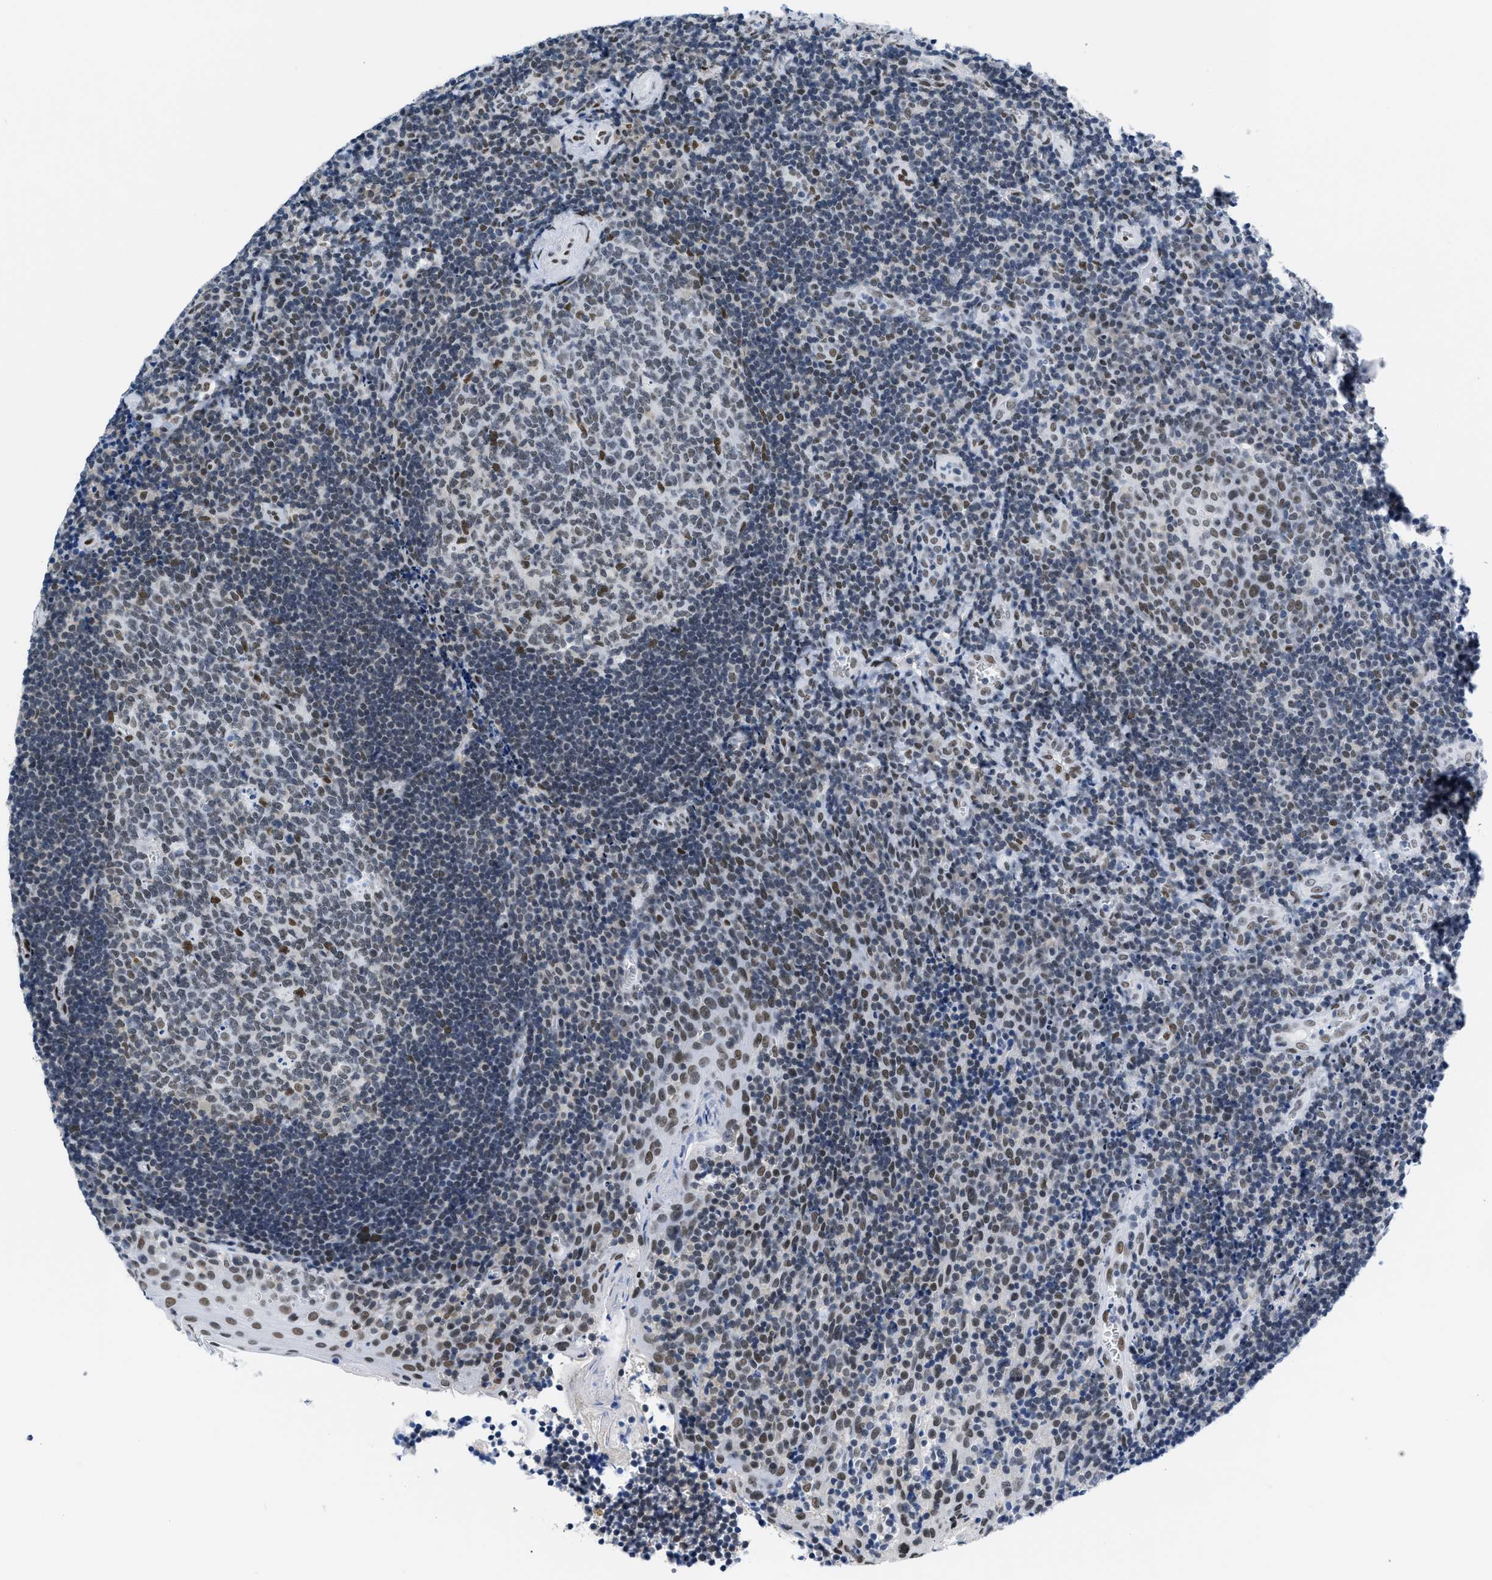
{"staining": {"intensity": "moderate", "quantity": "<25%", "location": "nuclear"}, "tissue": "tonsil", "cell_type": "Germinal center cells", "image_type": "normal", "snomed": [{"axis": "morphology", "description": "Normal tissue, NOS"}, {"axis": "morphology", "description": "Inflammation, NOS"}, {"axis": "topography", "description": "Tonsil"}], "caption": "Protein expression analysis of normal tonsil exhibits moderate nuclear expression in approximately <25% of germinal center cells. The staining was performed using DAB, with brown indicating positive protein expression. Nuclei are stained blue with hematoxylin.", "gene": "CTBP1", "patient": {"sex": "female", "age": 31}}